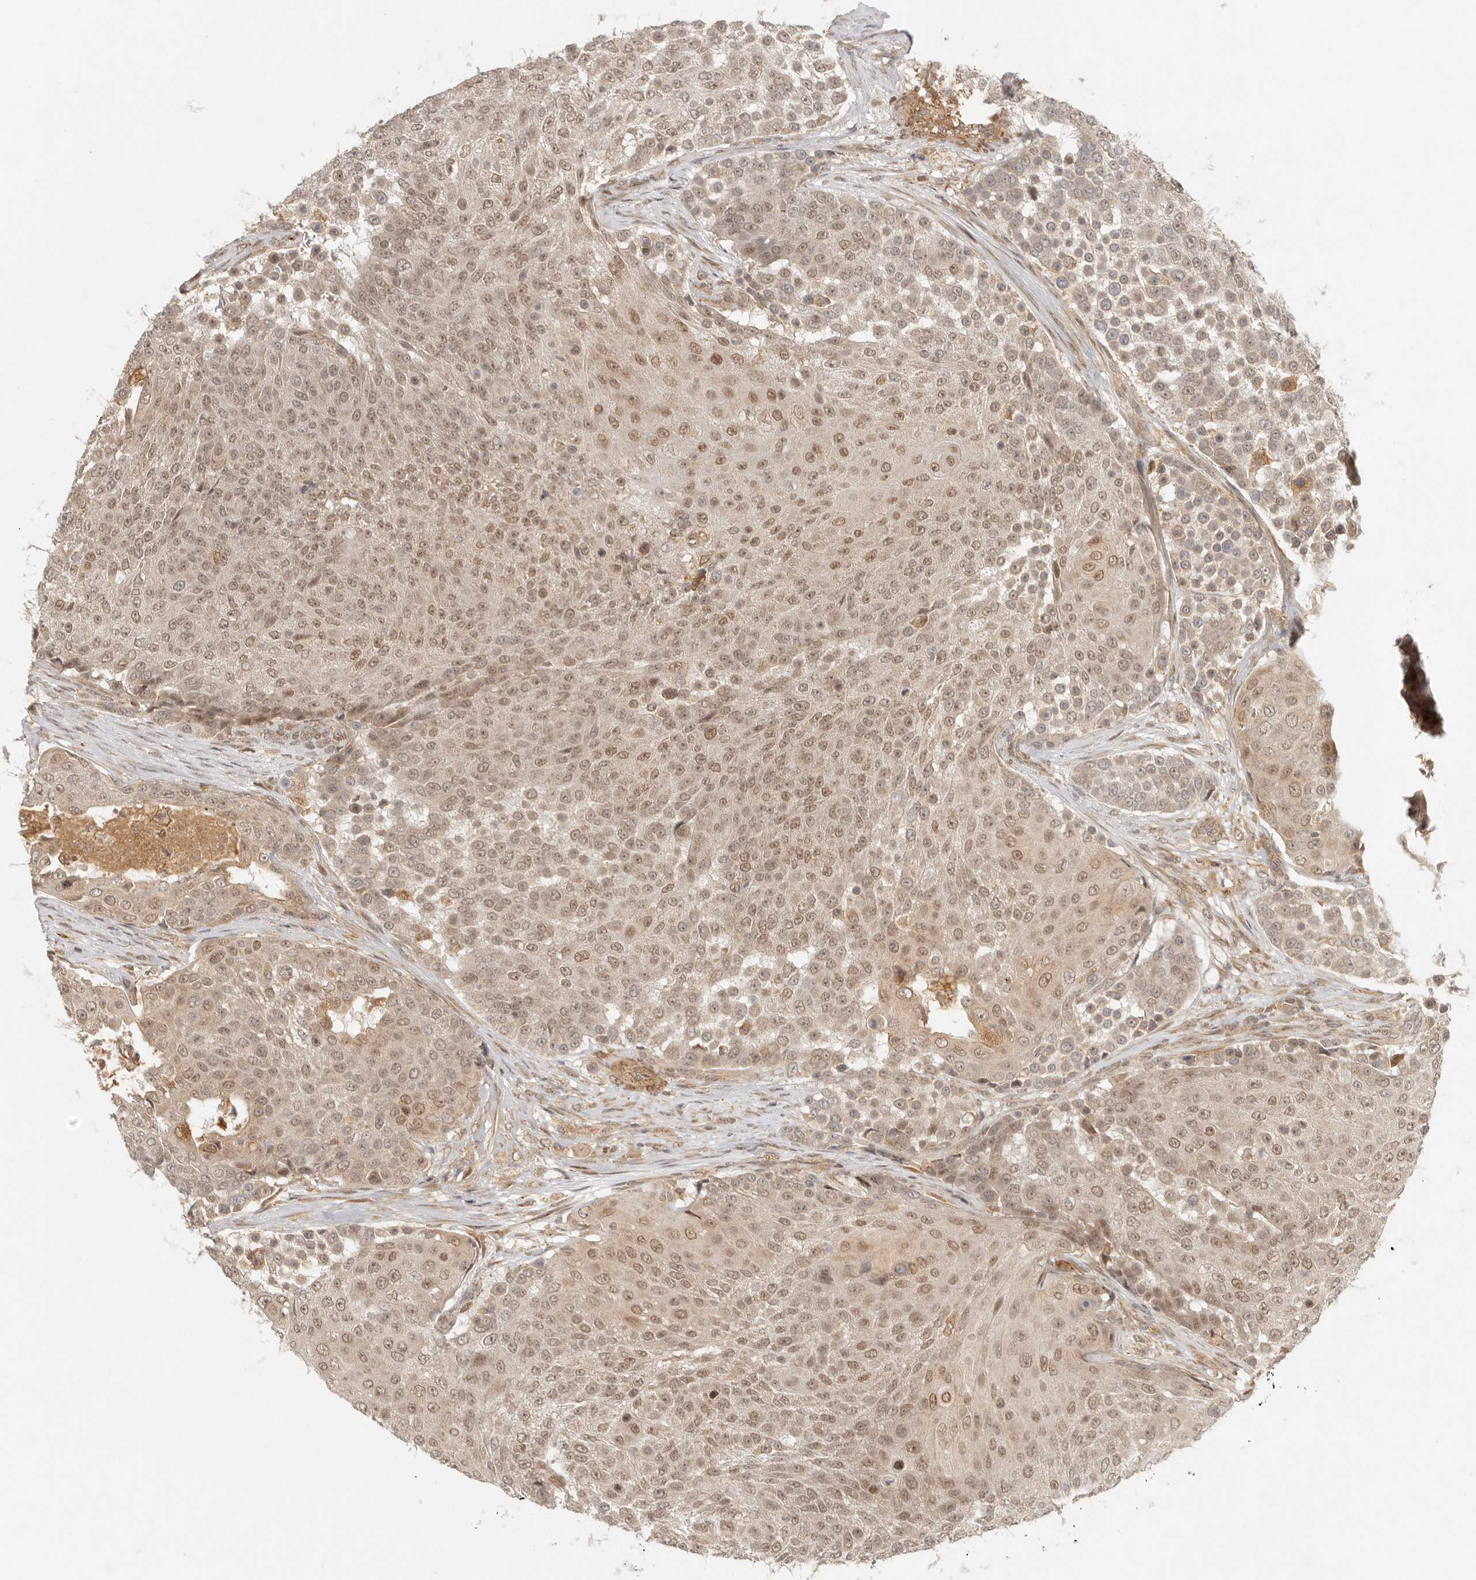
{"staining": {"intensity": "moderate", "quantity": ">75%", "location": "cytoplasmic/membranous"}, "tissue": "urothelial cancer", "cell_type": "Tumor cells", "image_type": "cancer", "snomed": [{"axis": "morphology", "description": "Urothelial carcinoma, High grade"}, {"axis": "topography", "description": "Urinary bladder"}], "caption": "Immunohistochemical staining of human urothelial cancer displays moderate cytoplasmic/membranous protein staining in about >75% of tumor cells.", "gene": "AHDC1", "patient": {"sex": "female", "age": 63}}